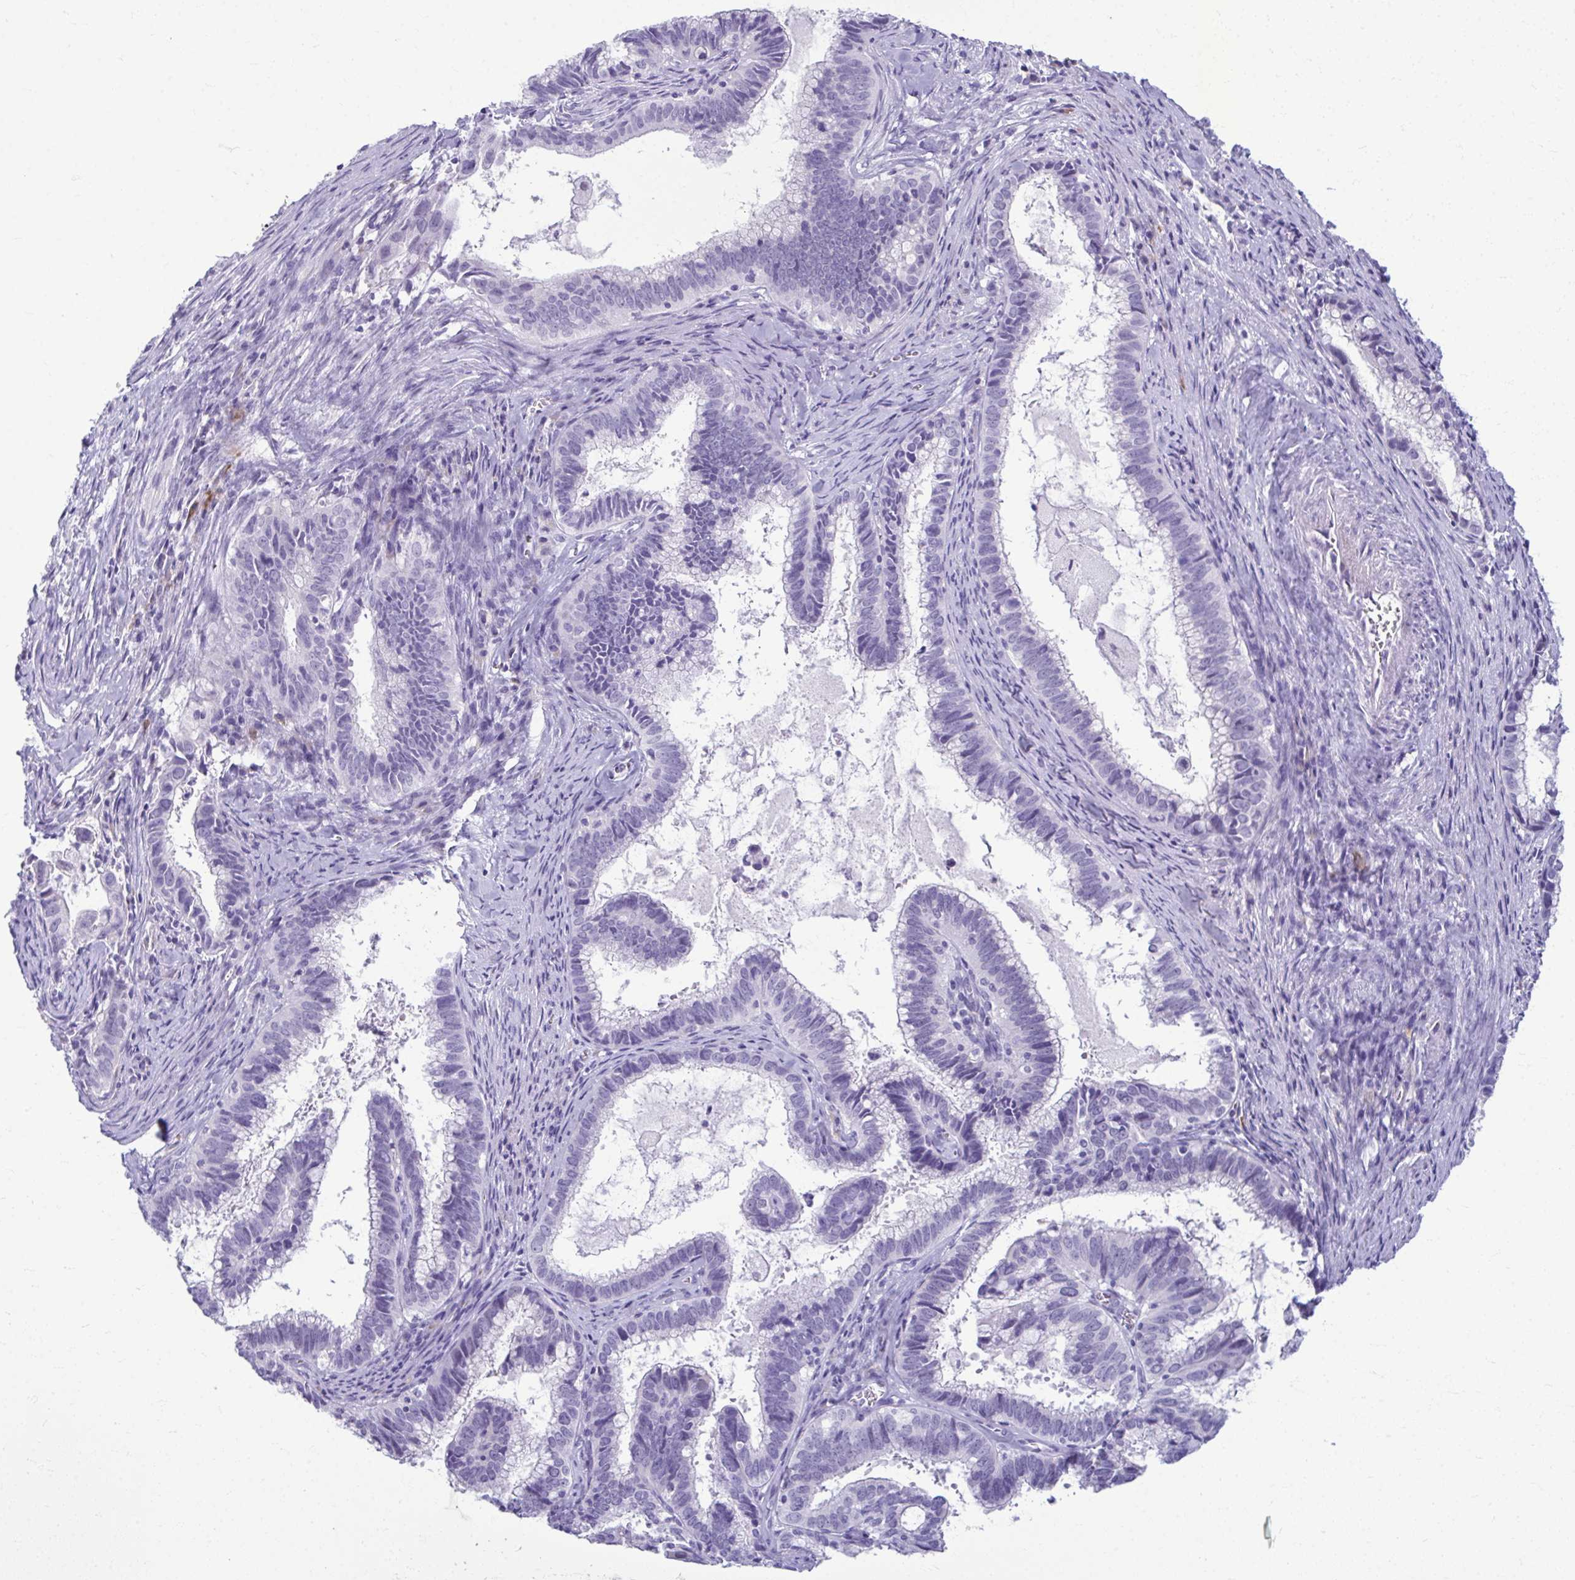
{"staining": {"intensity": "negative", "quantity": "none", "location": "none"}, "tissue": "cervical cancer", "cell_type": "Tumor cells", "image_type": "cancer", "snomed": [{"axis": "morphology", "description": "Adenocarcinoma, NOS"}, {"axis": "topography", "description": "Cervix"}], "caption": "Tumor cells show no significant staining in cervical cancer.", "gene": "SERPINI1", "patient": {"sex": "female", "age": 61}}